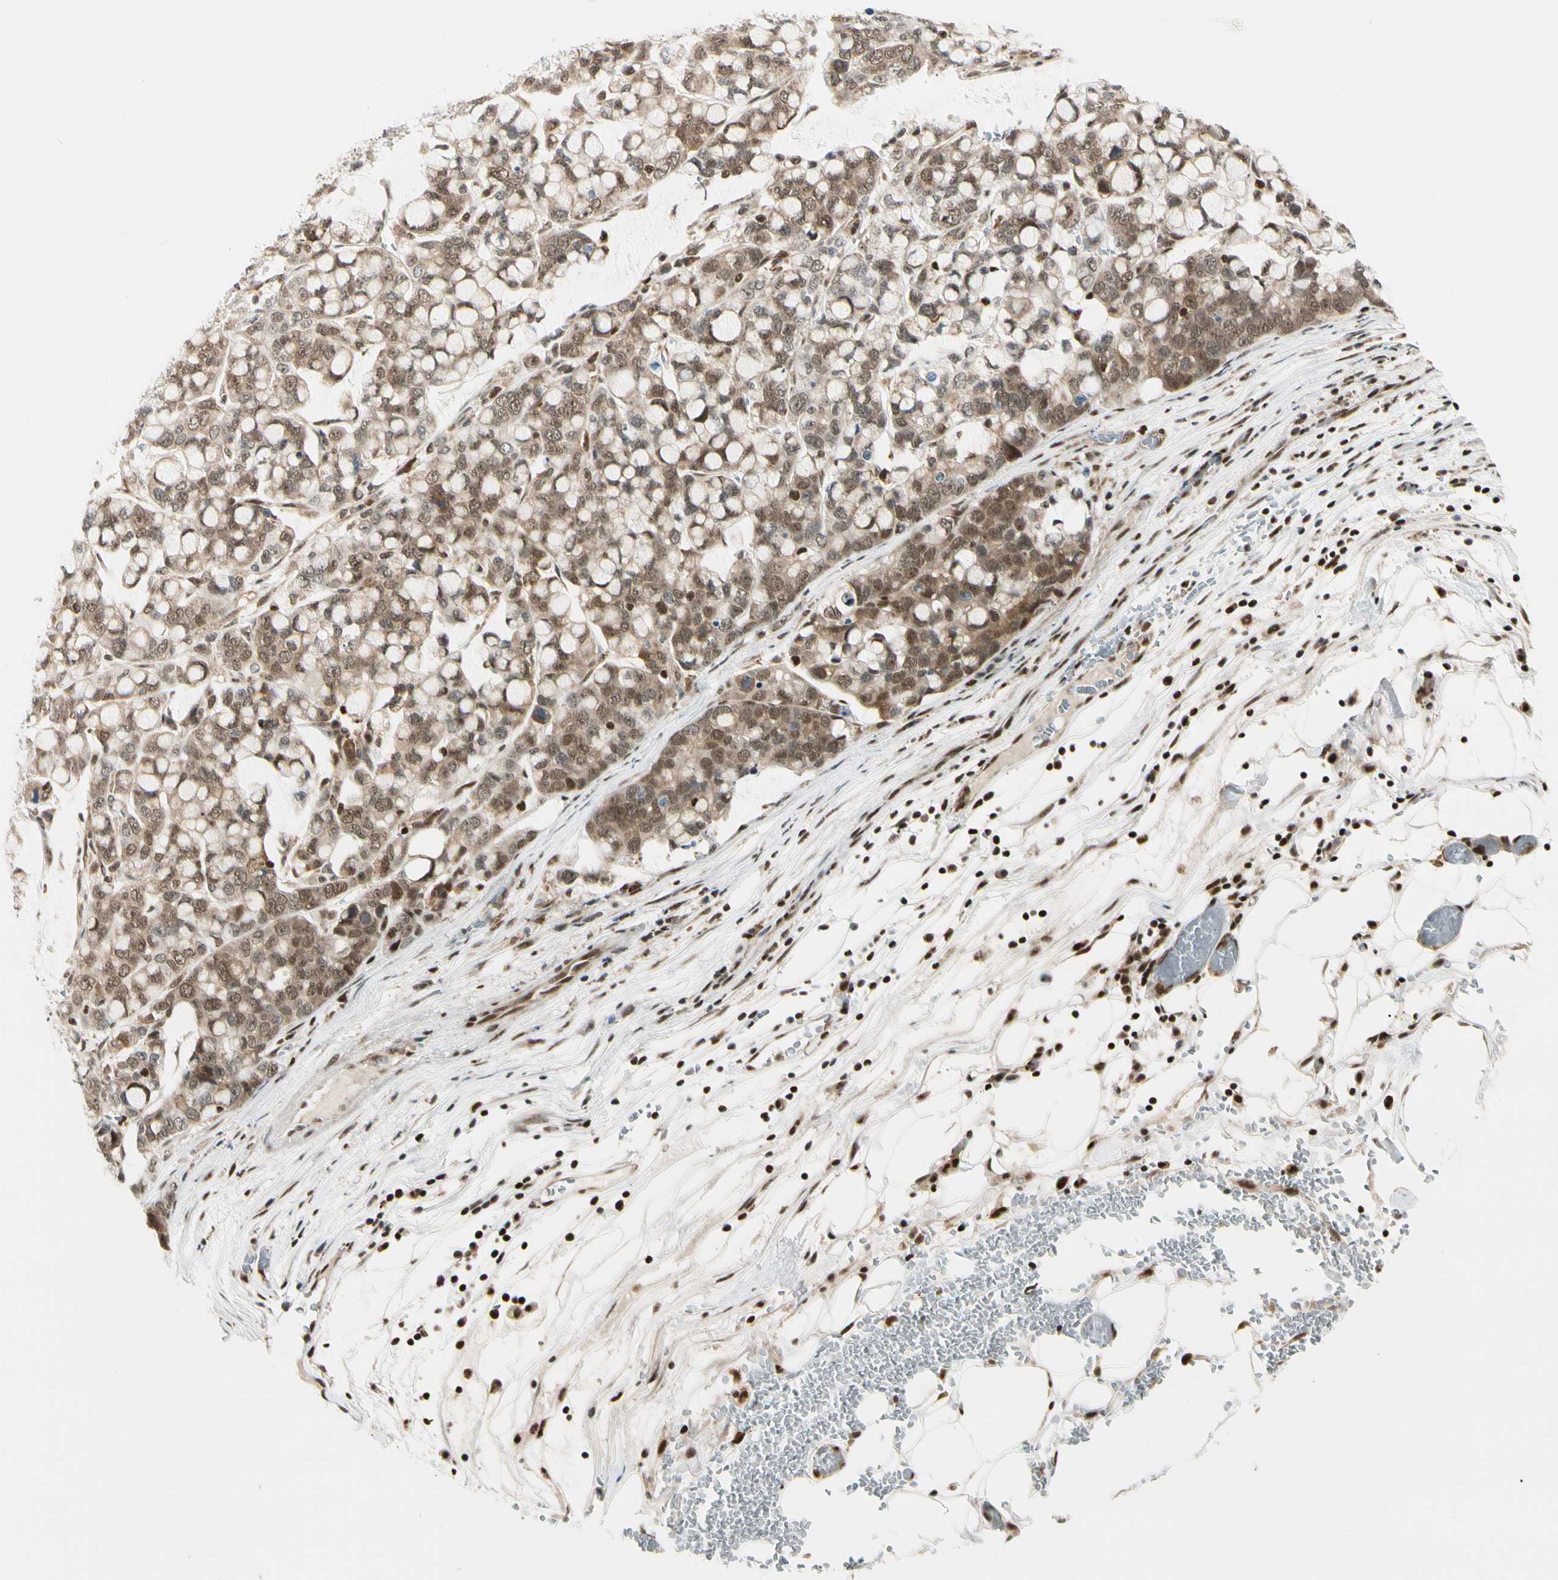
{"staining": {"intensity": "moderate", "quantity": ">75%", "location": "cytoplasmic/membranous,nuclear"}, "tissue": "stomach cancer", "cell_type": "Tumor cells", "image_type": "cancer", "snomed": [{"axis": "morphology", "description": "Adenocarcinoma, NOS"}, {"axis": "topography", "description": "Stomach, lower"}], "caption": "Immunohistochemistry (DAB) staining of stomach adenocarcinoma shows moderate cytoplasmic/membranous and nuclear protein staining in approximately >75% of tumor cells.", "gene": "DAXX", "patient": {"sex": "male", "age": 84}}